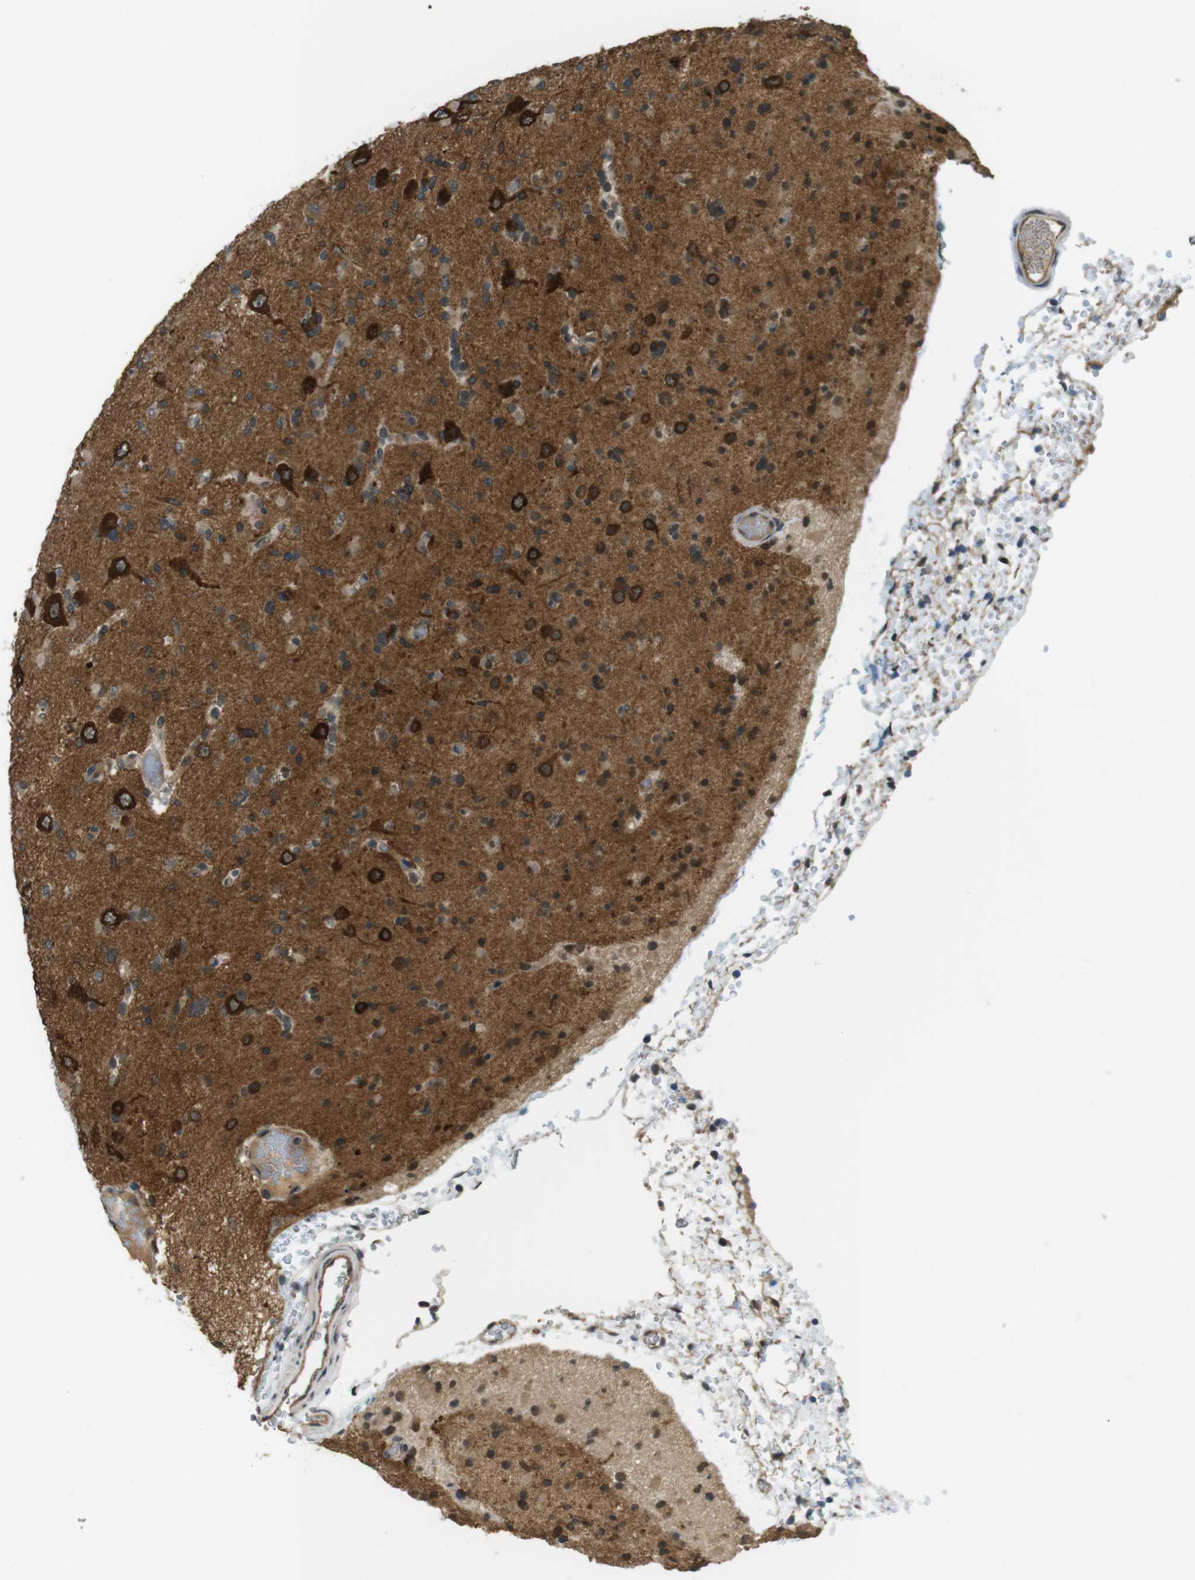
{"staining": {"intensity": "moderate", "quantity": "<25%", "location": "cytoplasmic/membranous"}, "tissue": "glioma", "cell_type": "Tumor cells", "image_type": "cancer", "snomed": [{"axis": "morphology", "description": "Glioma, malignant, Low grade"}, {"axis": "topography", "description": "Brain"}], "caption": "The photomicrograph exhibits immunohistochemical staining of glioma. There is moderate cytoplasmic/membranous positivity is identified in about <25% of tumor cells.", "gene": "TIAM2", "patient": {"sex": "female", "age": 22}}